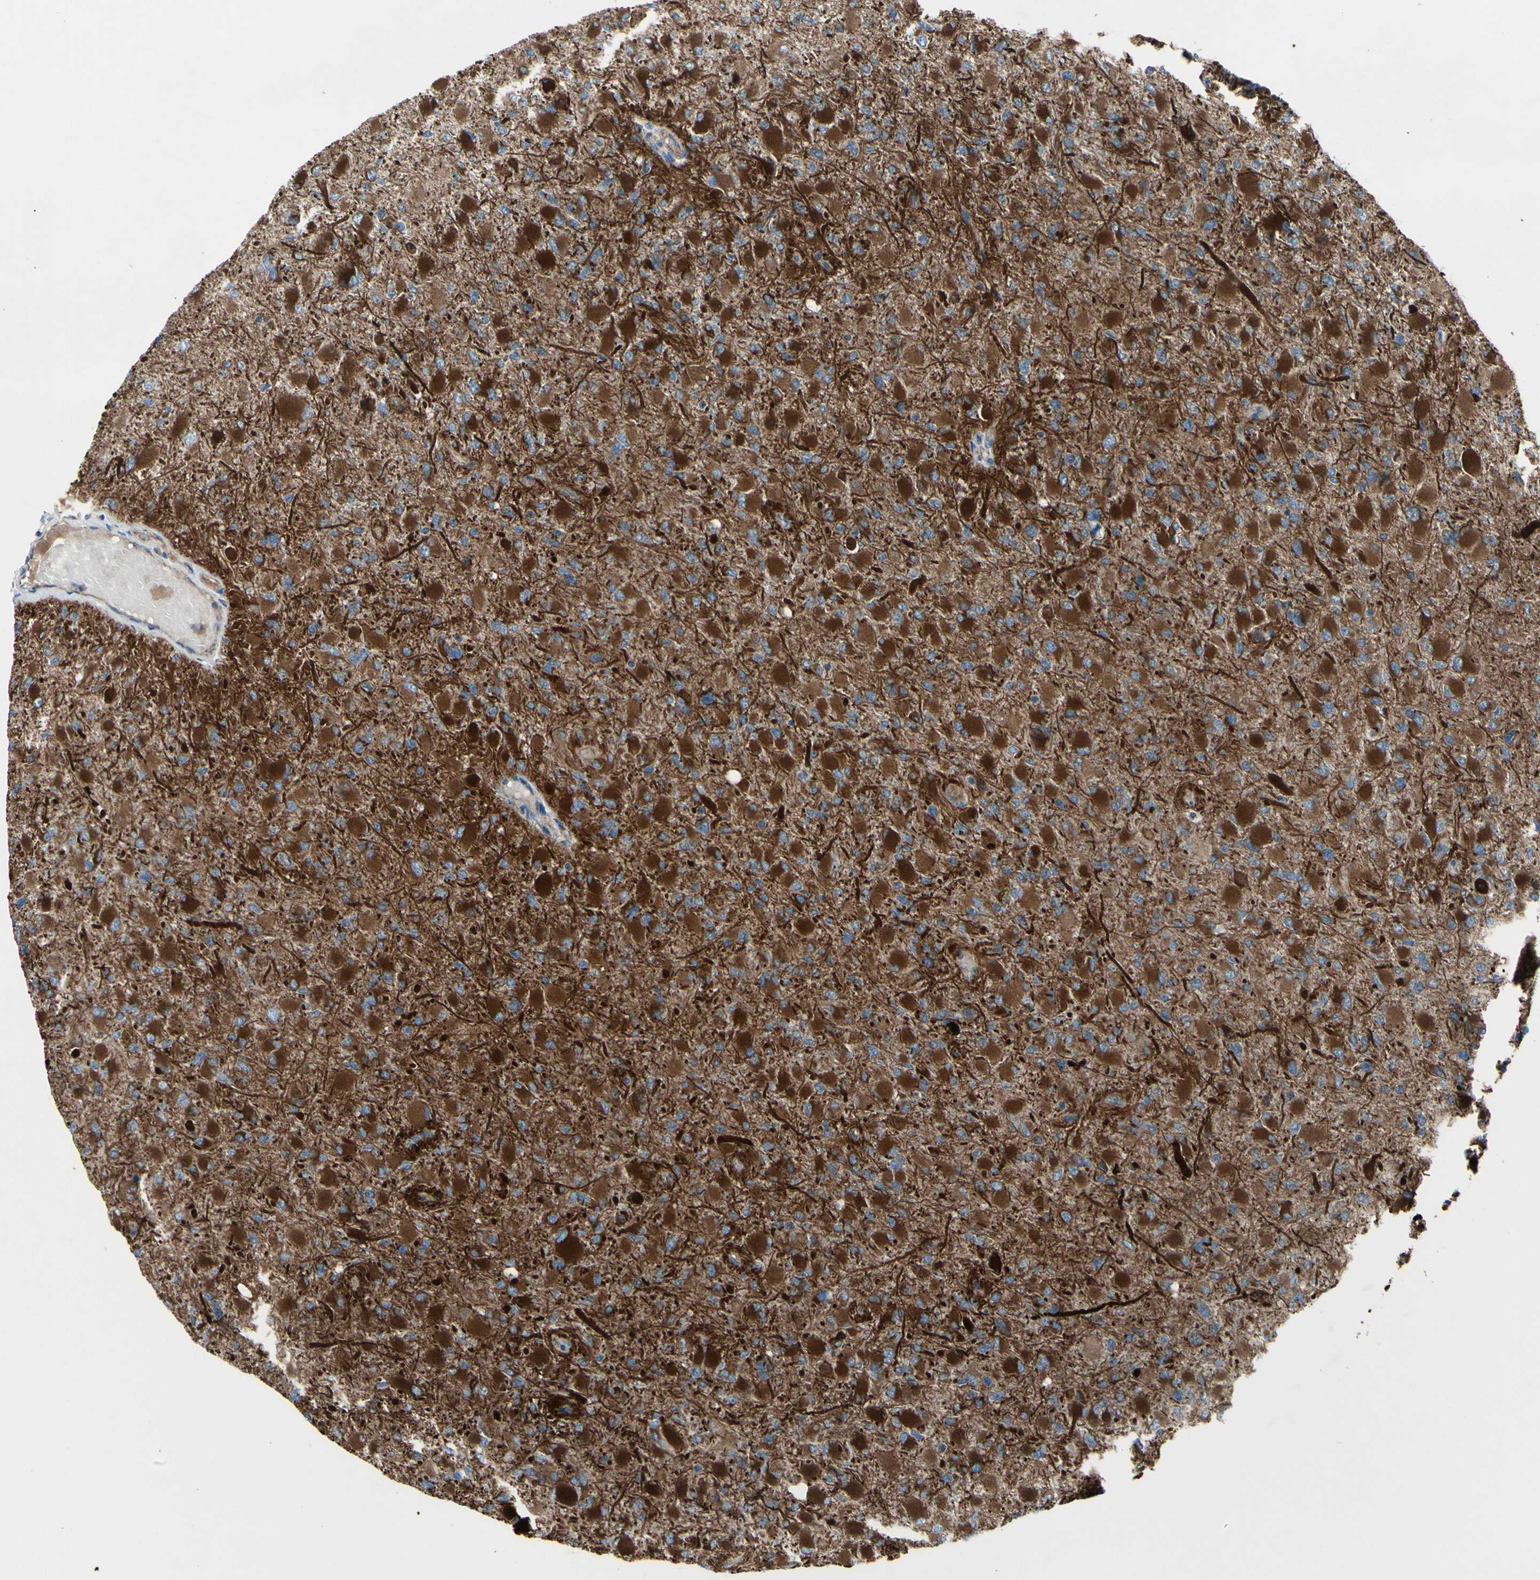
{"staining": {"intensity": "strong", "quantity": ">75%", "location": "cytoplasmic/membranous"}, "tissue": "glioma", "cell_type": "Tumor cells", "image_type": "cancer", "snomed": [{"axis": "morphology", "description": "Glioma, malignant, High grade"}, {"axis": "topography", "description": "Cerebral cortex"}], "caption": "DAB (3,3'-diaminobenzidine) immunohistochemical staining of human glioma exhibits strong cytoplasmic/membranous protein positivity in about >75% of tumor cells.", "gene": "EMC7", "patient": {"sex": "female", "age": 36}}